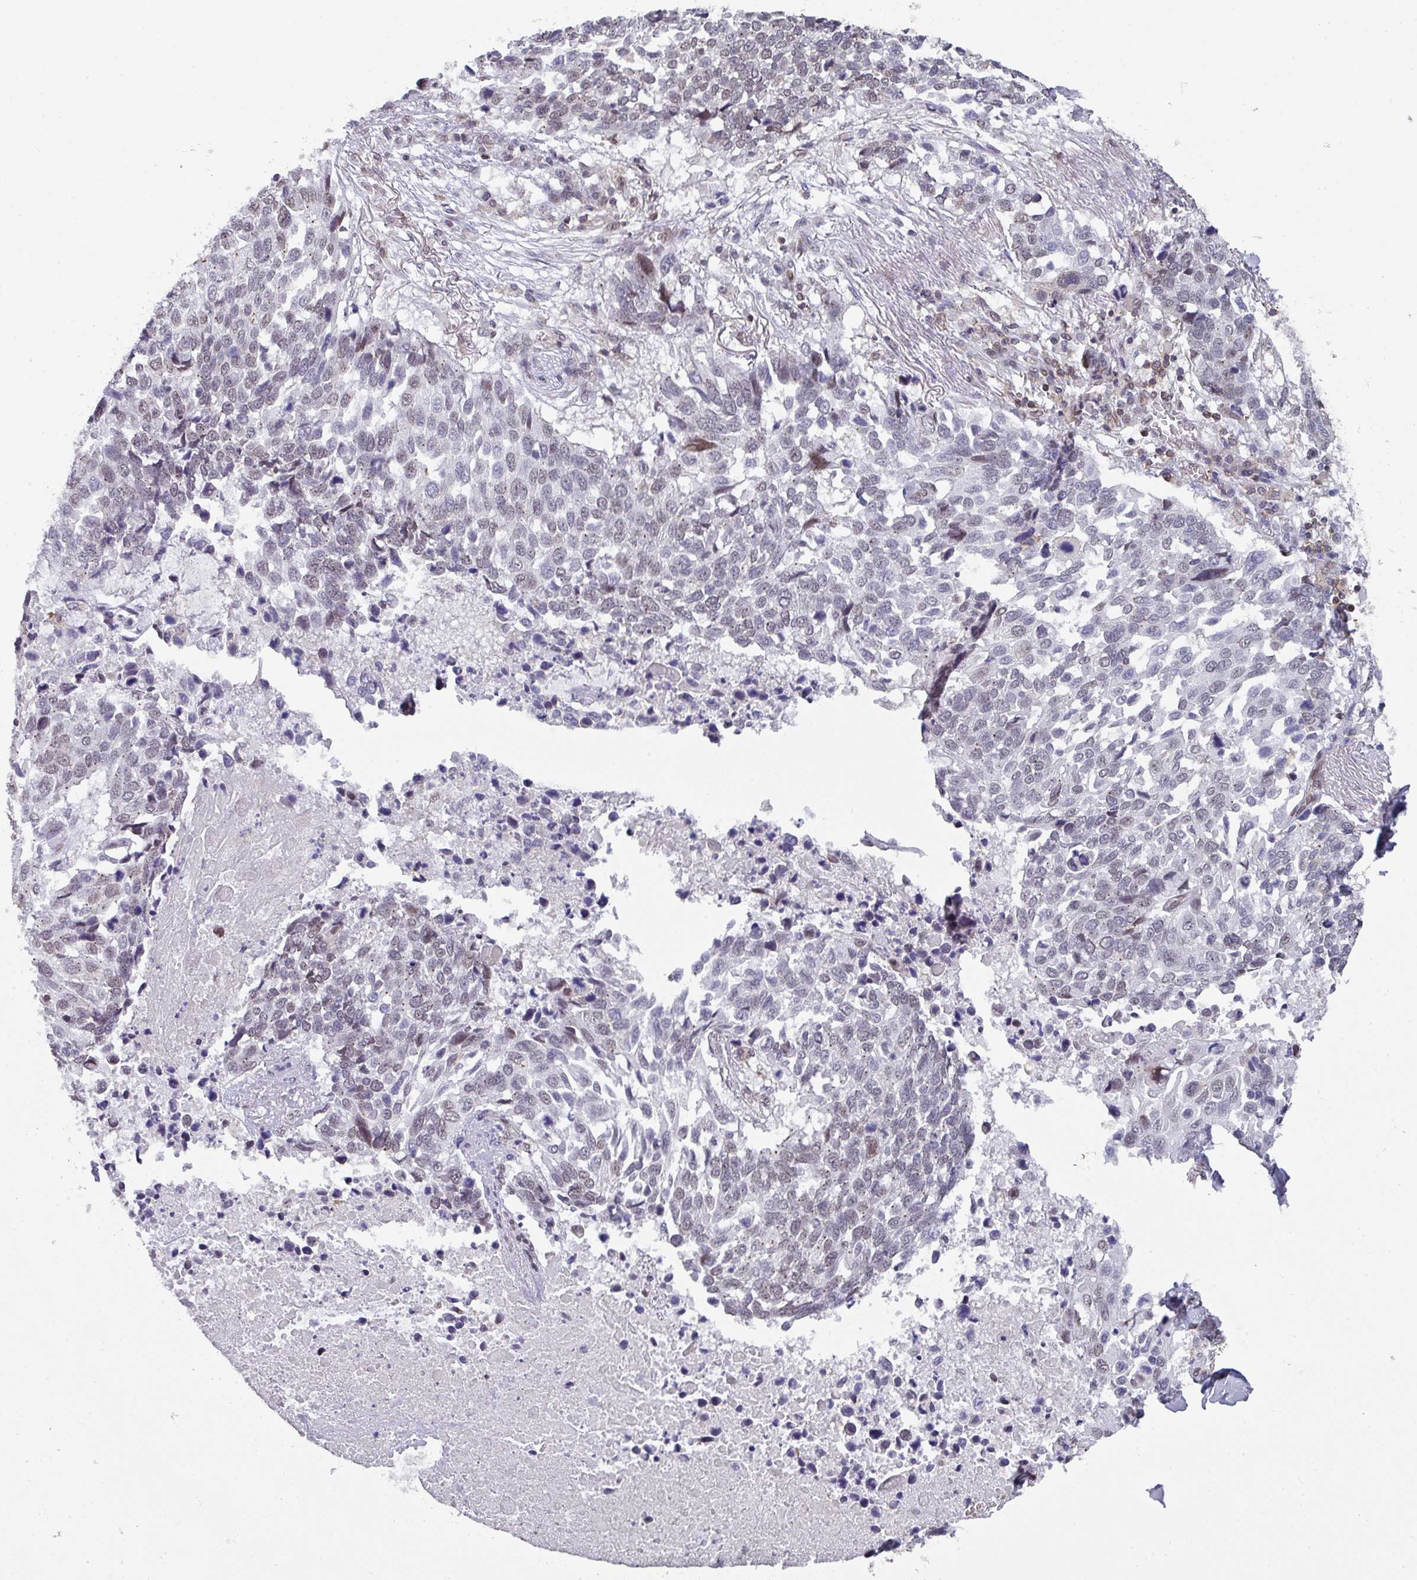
{"staining": {"intensity": "weak", "quantity": ">75%", "location": "nuclear"}, "tissue": "lung cancer", "cell_type": "Tumor cells", "image_type": "cancer", "snomed": [{"axis": "morphology", "description": "Squamous cell carcinoma, NOS"}, {"axis": "topography", "description": "Lung"}], "caption": "Immunohistochemistry (IHC) histopathology image of human lung cancer stained for a protein (brown), which demonstrates low levels of weak nuclear expression in approximately >75% of tumor cells.", "gene": "RASAL3", "patient": {"sex": "male", "age": 62}}